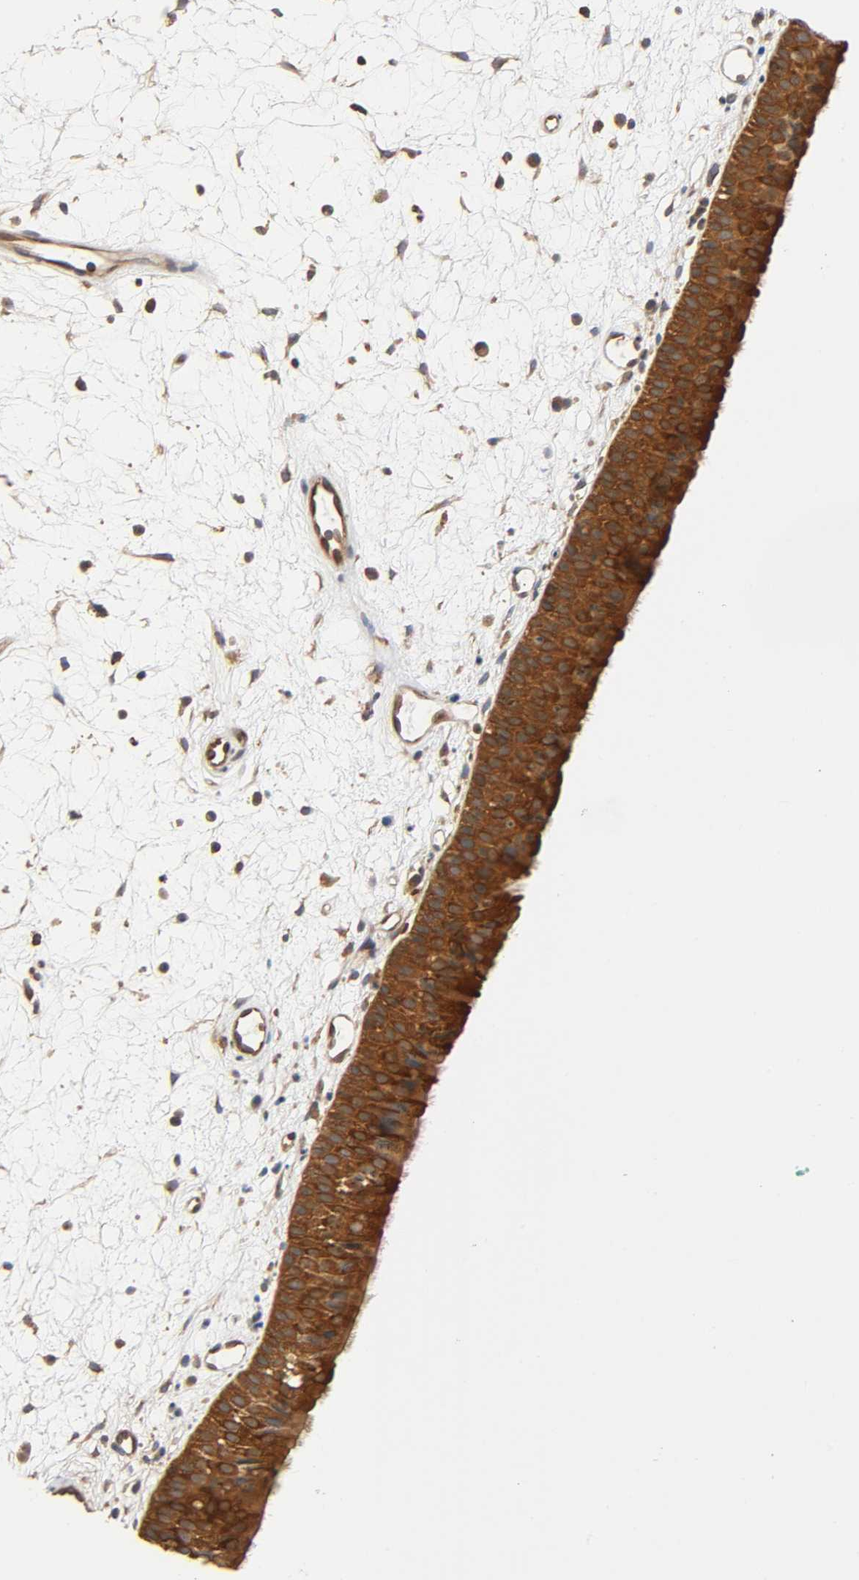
{"staining": {"intensity": "strong", "quantity": ">75%", "location": "cytoplasmic/membranous"}, "tissue": "nasopharynx", "cell_type": "Respiratory epithelial cells", "image_type": "normal", "snomed": [{"axis": "morphology", "description": "Normal tissue, NOS"}, {"axis": "topography", "description": "Nasopharynx"}], "caption": "Immunohistochemistry (IHC) histopathology image of benign nasopharynx: human nasopharynx stained using immunohistochemistry (IHC) exhibits high levels of strong protein expression localized specifically in the cytoplasmic/membranous of respiratory epithelial cells, appearing as a cytoplasmic/membranous brown color.", "gene": "PRKAB1", "patient": {"sex": "female", "age": 54}}